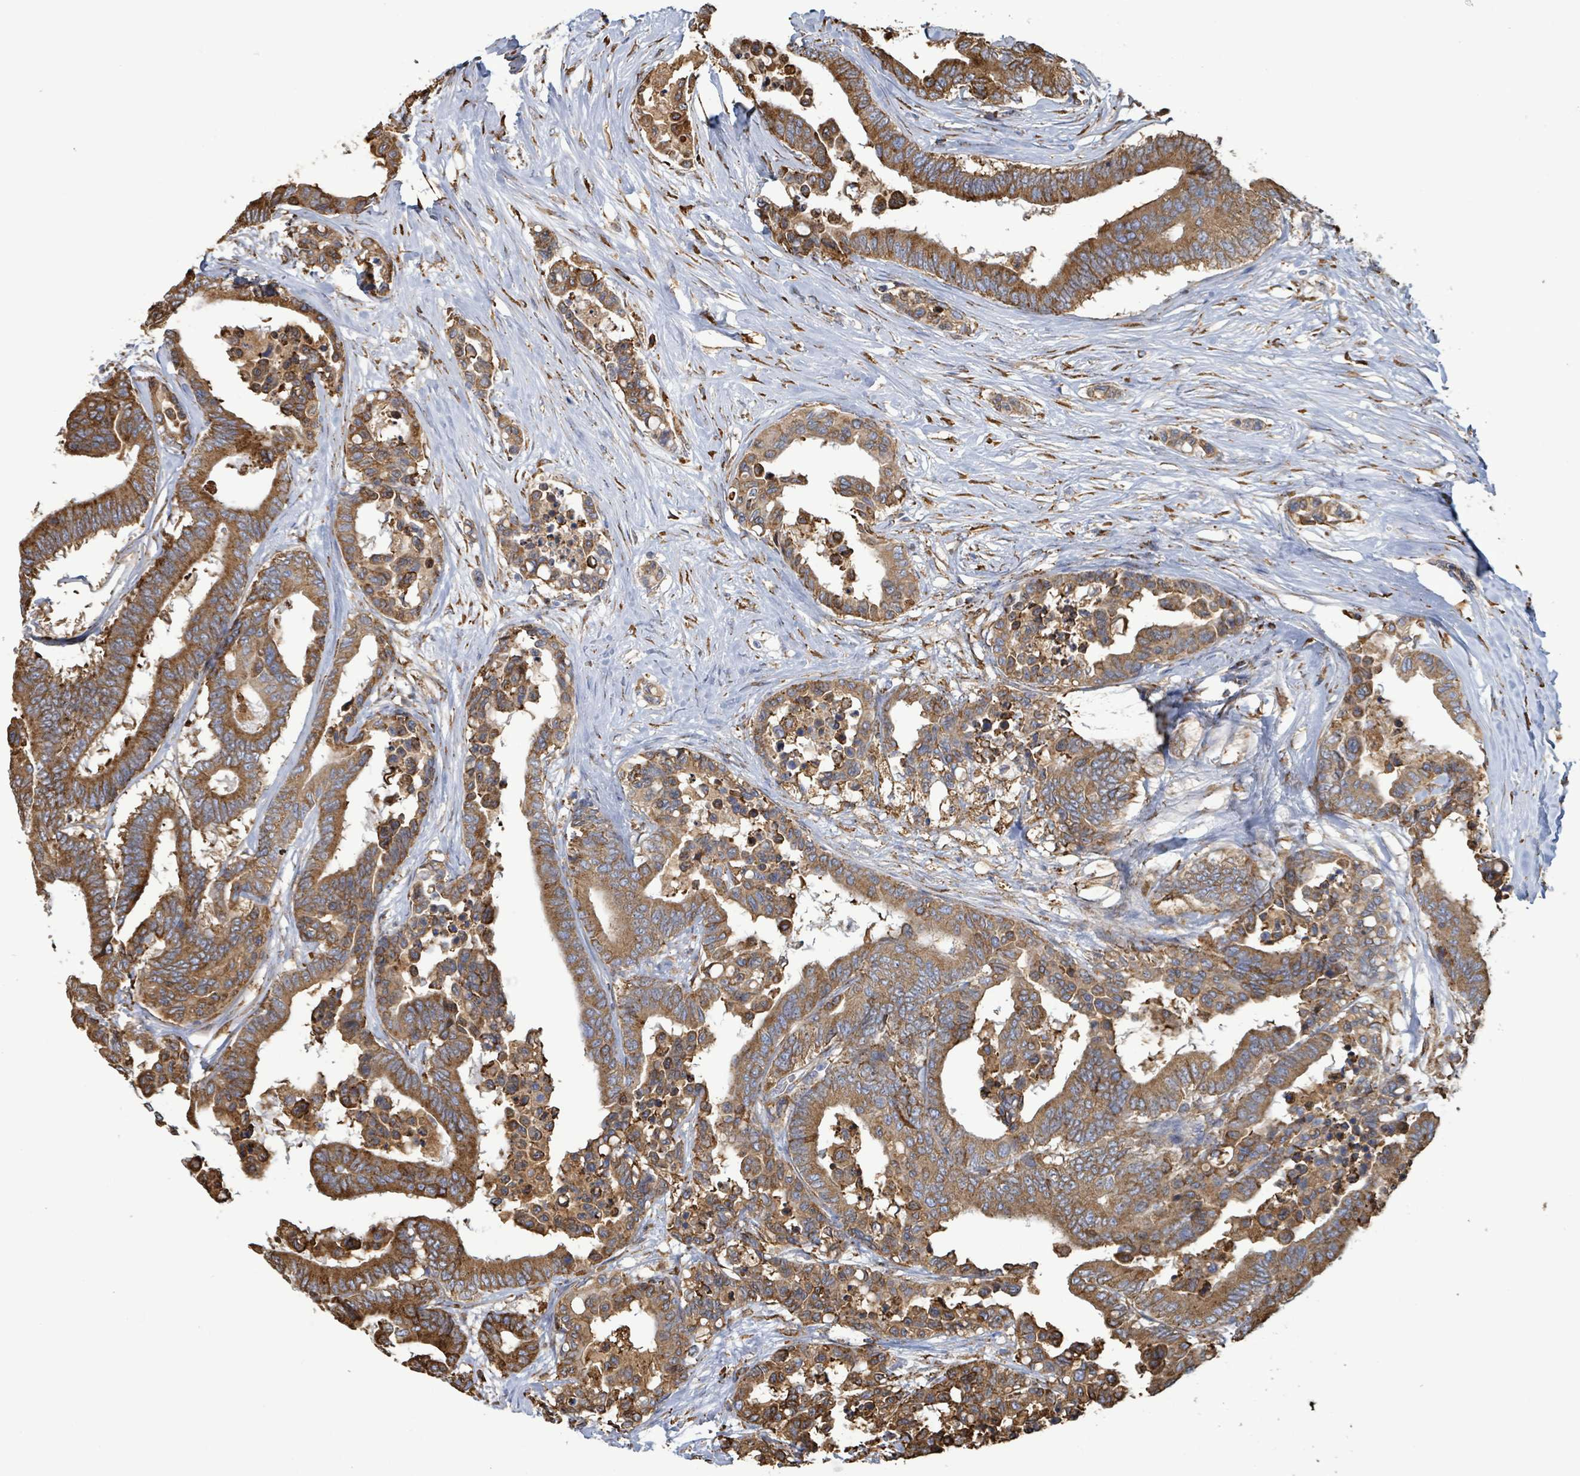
{"staining": {"intensity": "strong", "quantity": ">75%", "location": "cytoplasmic/membranous"}, "tissue": "colorectal cancer", "cell_type": "Tumor cells", "image_type": "cancer", "snomed": [{"axis": "morphology", "description": "Normal tissue, NOS"}, {"axis": "morphology", "description": "Adenocarcinoma, NOS"}, {"axis": "topography", "description": "Colon"}], "caption": "Colorectal adenocarcinoma stained with a brown dye shows strong cytoplasmic/membranous positive staining in approximately >75% of tumor cells.", "gene": "RFPL4A", "patient": {"sex": "male", "age": 82}}